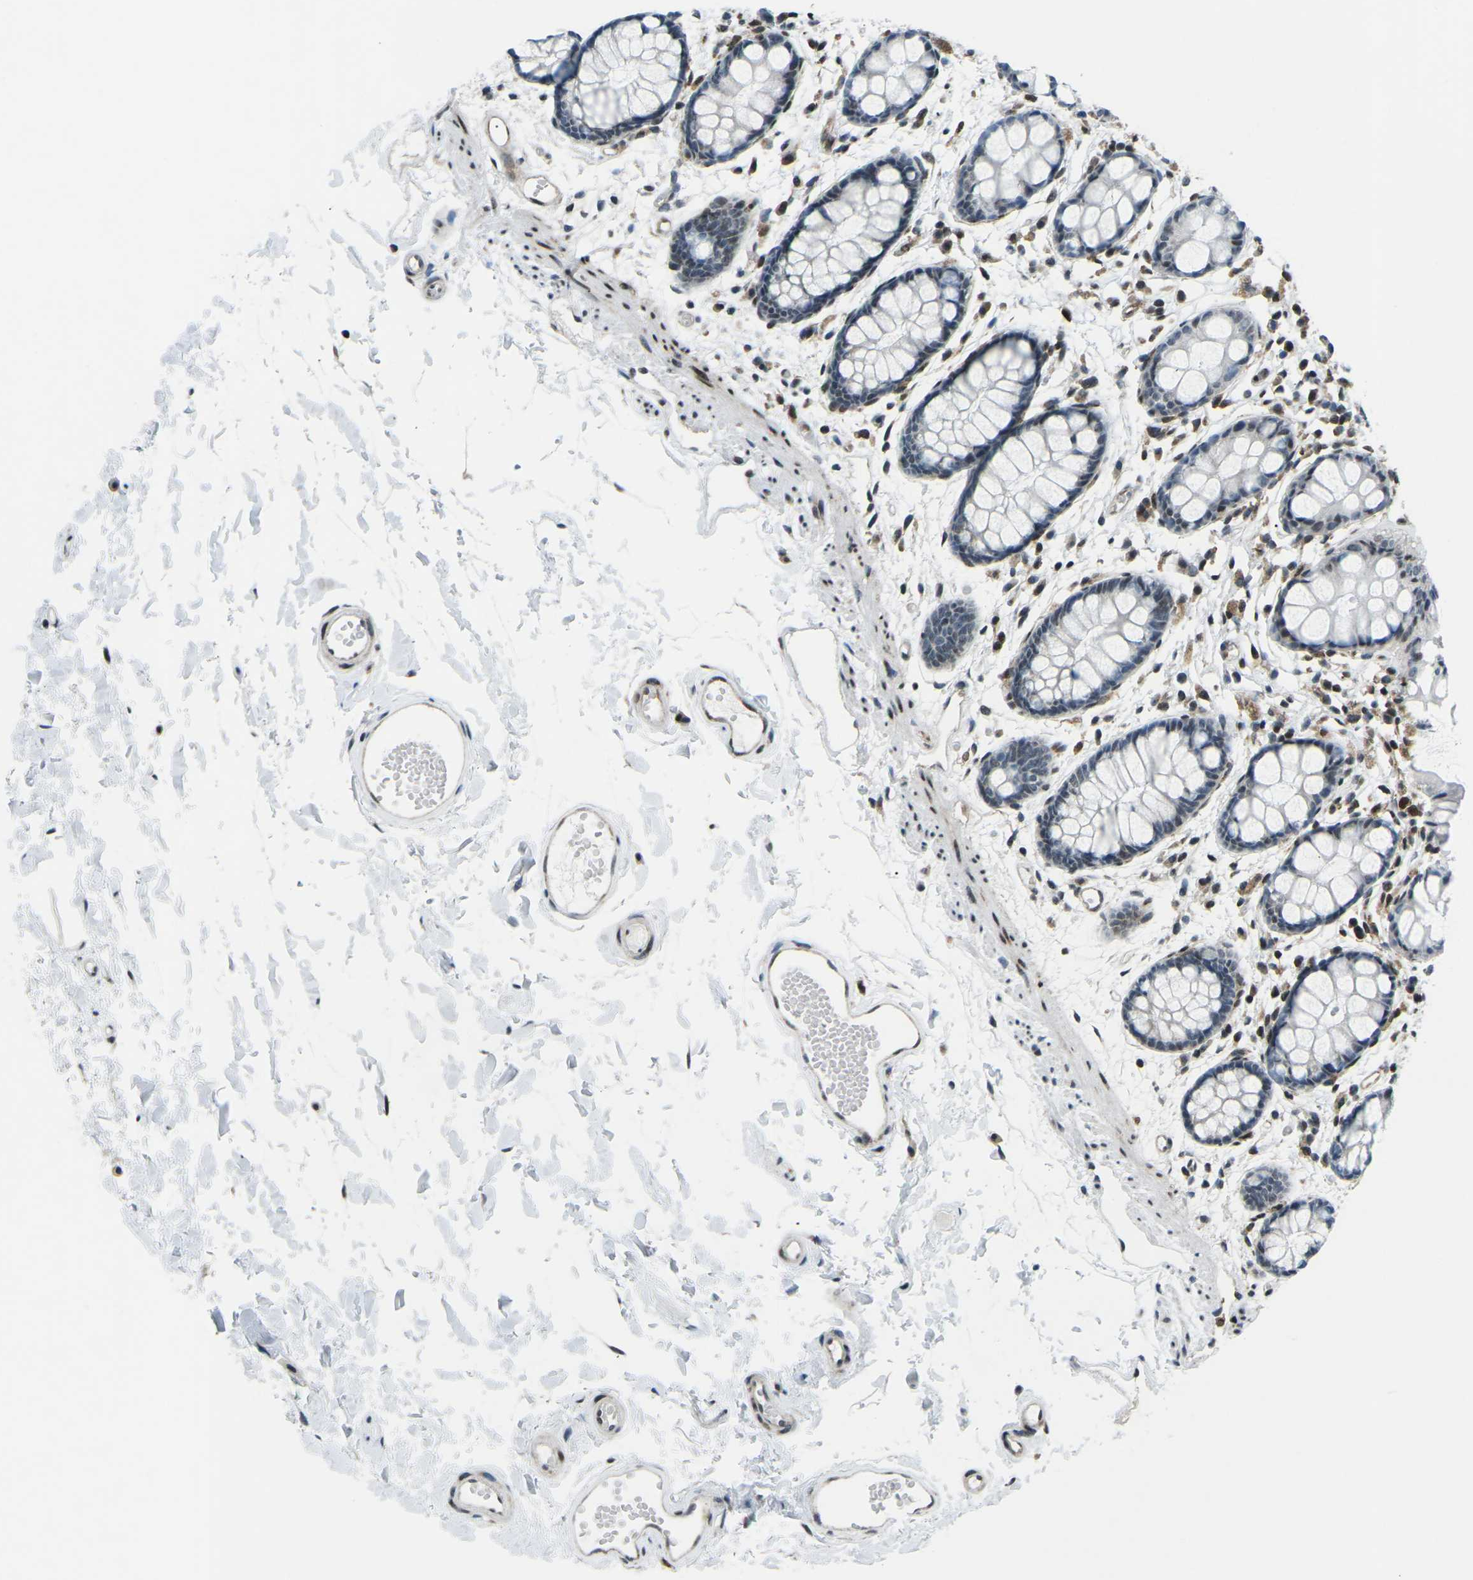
{"staining": {"intensity": "weak", "quantity": "<25%", "location": "nuclear"}, "tissue": "rectum", "cell_type": "Glandular cells", "image_type": "normal", "snomed": [{"axis": "morphology", "description": "Normal tissue, NOS"}, {"axis": "topography", "description": "Rectum"}], "caption": "Protein analysis of unremarkable rectum exhibits no significant staining in glandular cells. (DAB (3,3'-diaminobenzidine) immunohistochemistry with hematoxylin counter stain).", "gene": "MBNL1", "patient": {"sex": "female", "age": 66}}